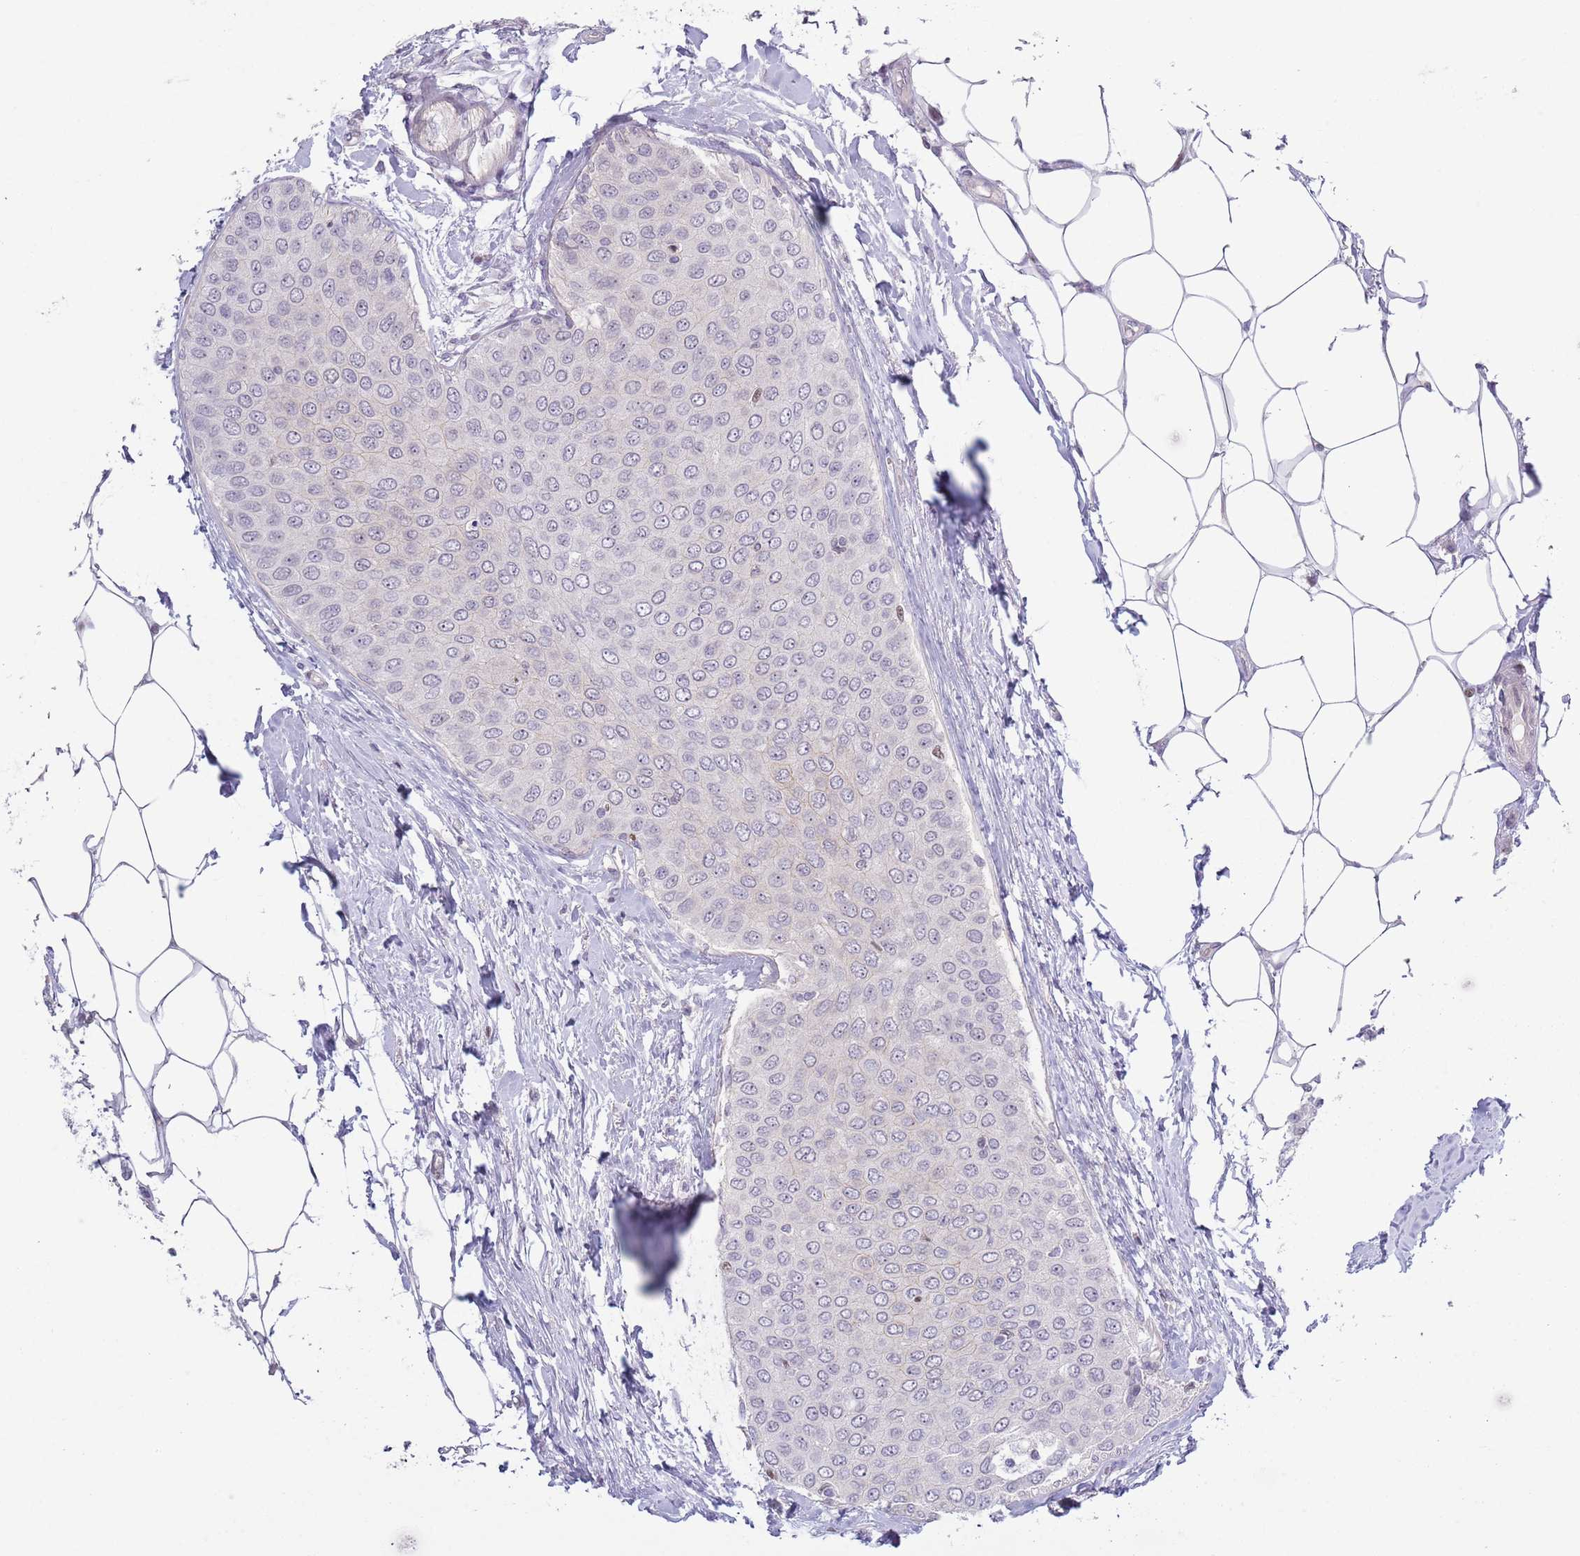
{"staining": {"intensity": "negative", "quantity": "none", "location": "none"}, "tissue": "breast cancer", "cell_type": "Tumor cells", "image_type": "cancer", "snomed": [{"axis": "morphology", "description": "Duct carcinoma"}, {"axis": "topography", "description": "Breast"}], "caption": "A high-resolution micrograph shows immunohistochemistry staining of breast cancer, which shows no significant expression in tumor cells.", "gene": "MFSD10", "patient": {"sex": "female", "age": 72}}